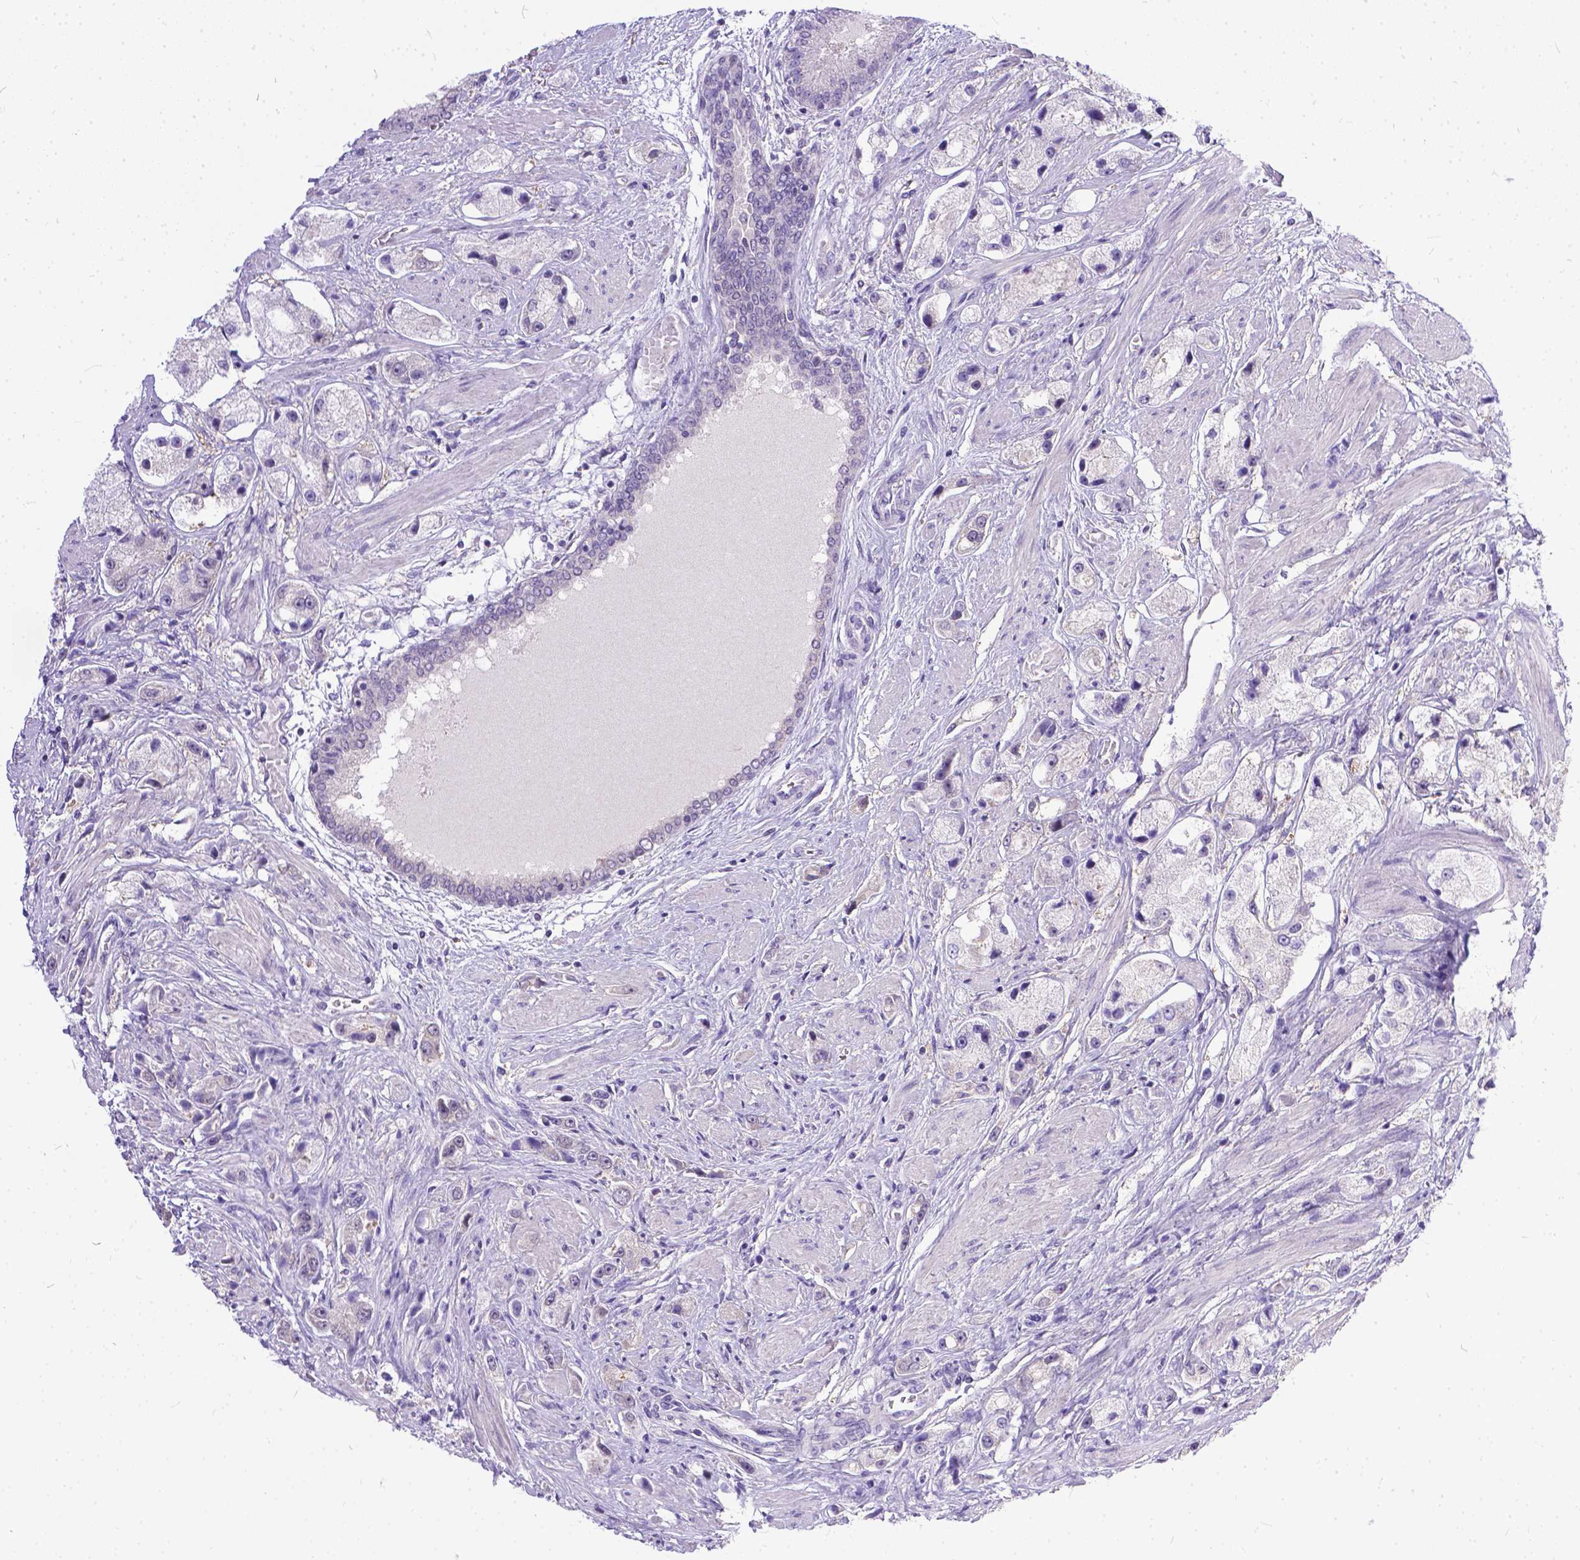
{"staining": {"intensity": "negative", "quantity": "none", "location": "none"}, "tissue": "prostate cancer", "cell_type": "Tumor cells", "image_type": "cancer", "snomed": [{"axis": "morphology", "description": "Adenocarcinoma, High grade"}, {"axis": "topography", "description": "Prostate"}], "caption": "Protein analysis of prostate high-grade adenocarcinoma exhibits no significant staining in tumor cells. (DAB immunohistochemistry visualized using brightfield microscopy, high magnification).", "gene": "TTLL6", "patient": {"sex": "male", "age": 67}}